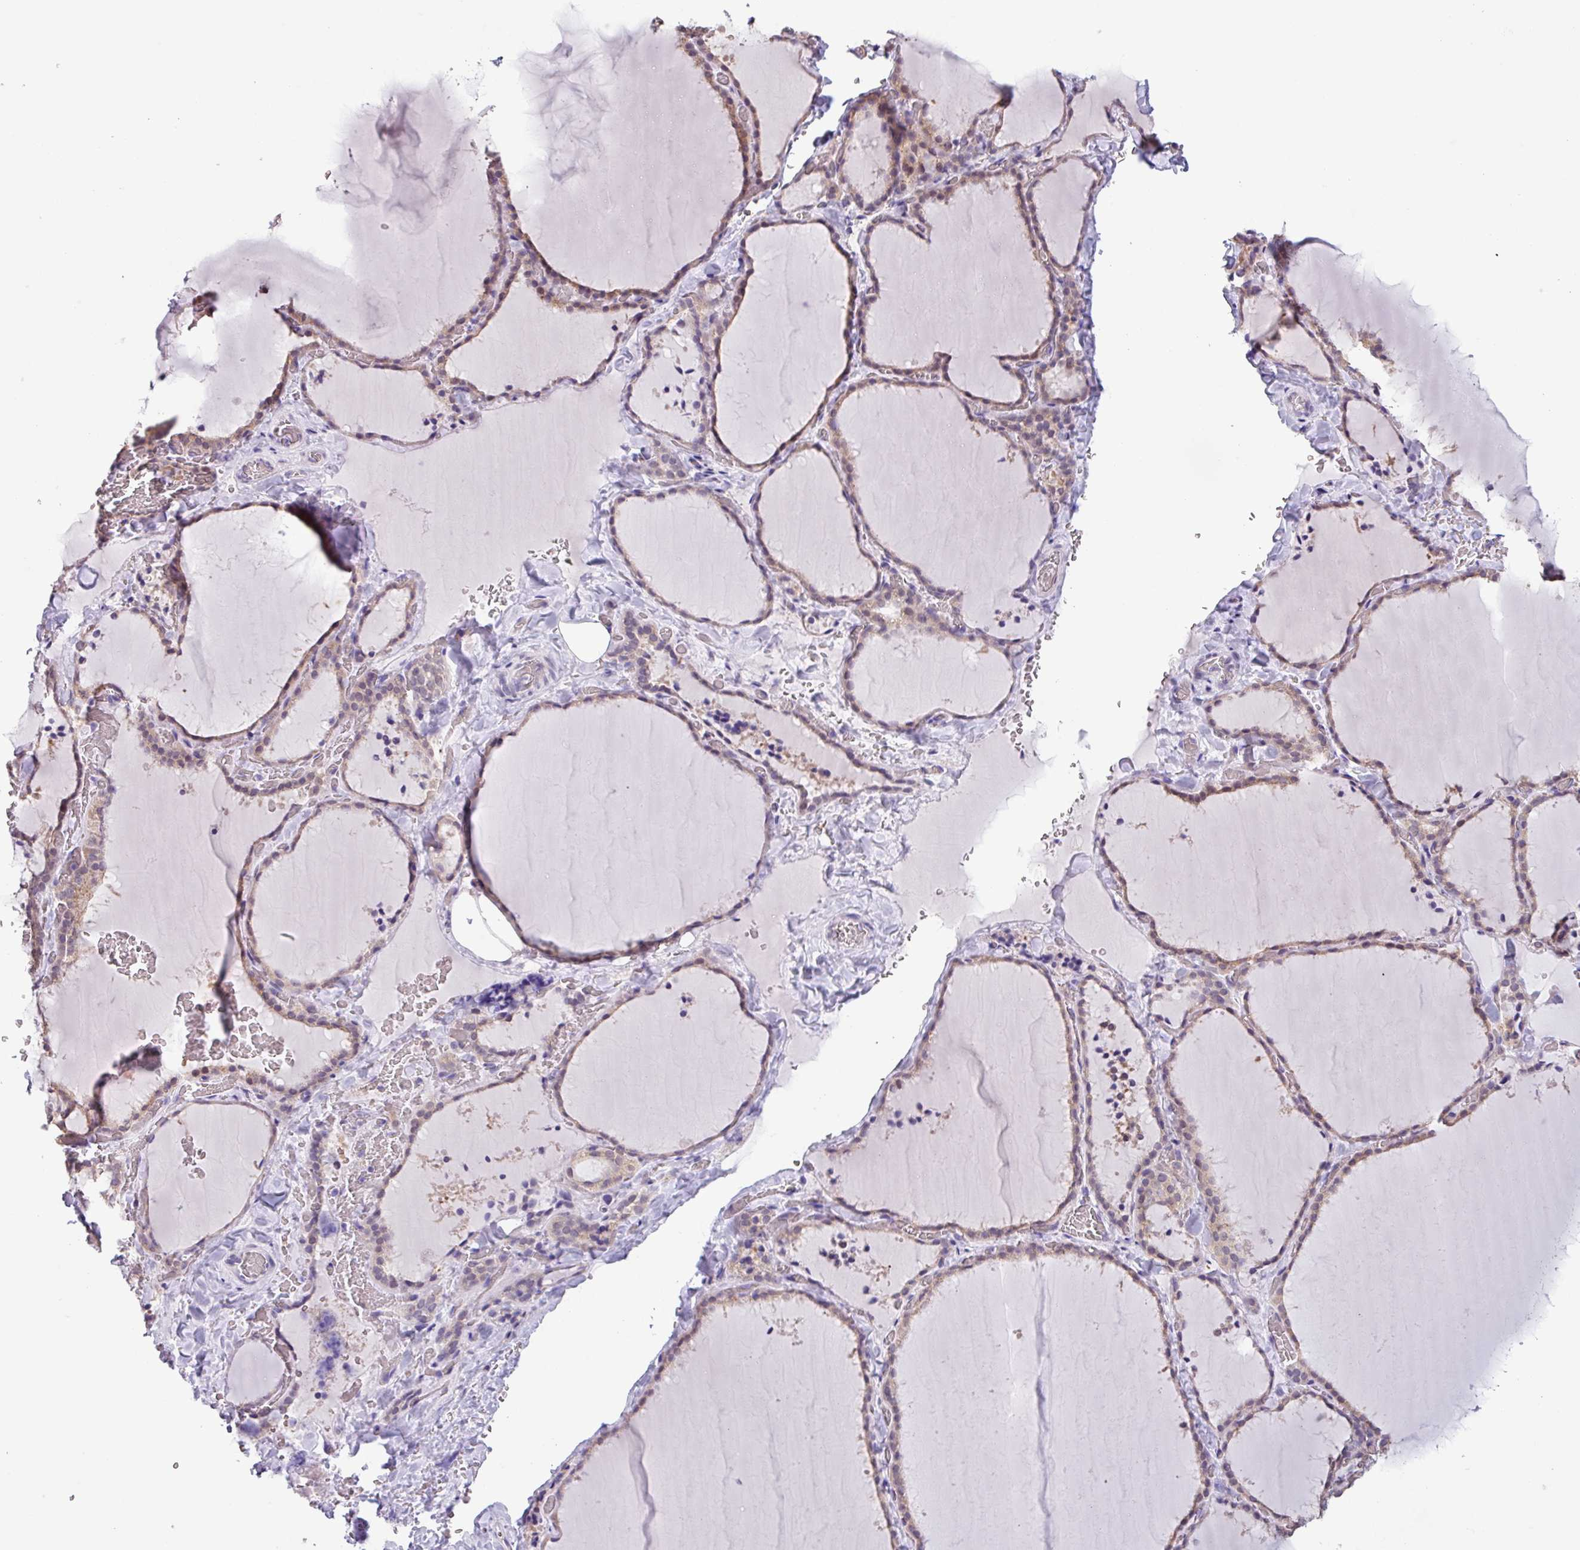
{"staining": {"intensity": "moderate", "quantity": "25%-75%", "location": "cytoplasmic/membranous,nuclear"}, "tissue": "thyroid gland", "cell_type": "Glandular cells", "image_type": "normal", "snomed": [{"axis": "morphology", "description": "Normal tissue, NOS"}, {"axis": "topography", "description": "Thyroid gland"}], "caption": "Immunohistochemical staining of unremarkable human thyroid gland reveals medium levels of moderate cytoplasmic/membranous,nuclear expression in approximately 25%-75% of glandular cells.", "gene": "C20orf27", "patient": {"sex": "female", "age": 22}}